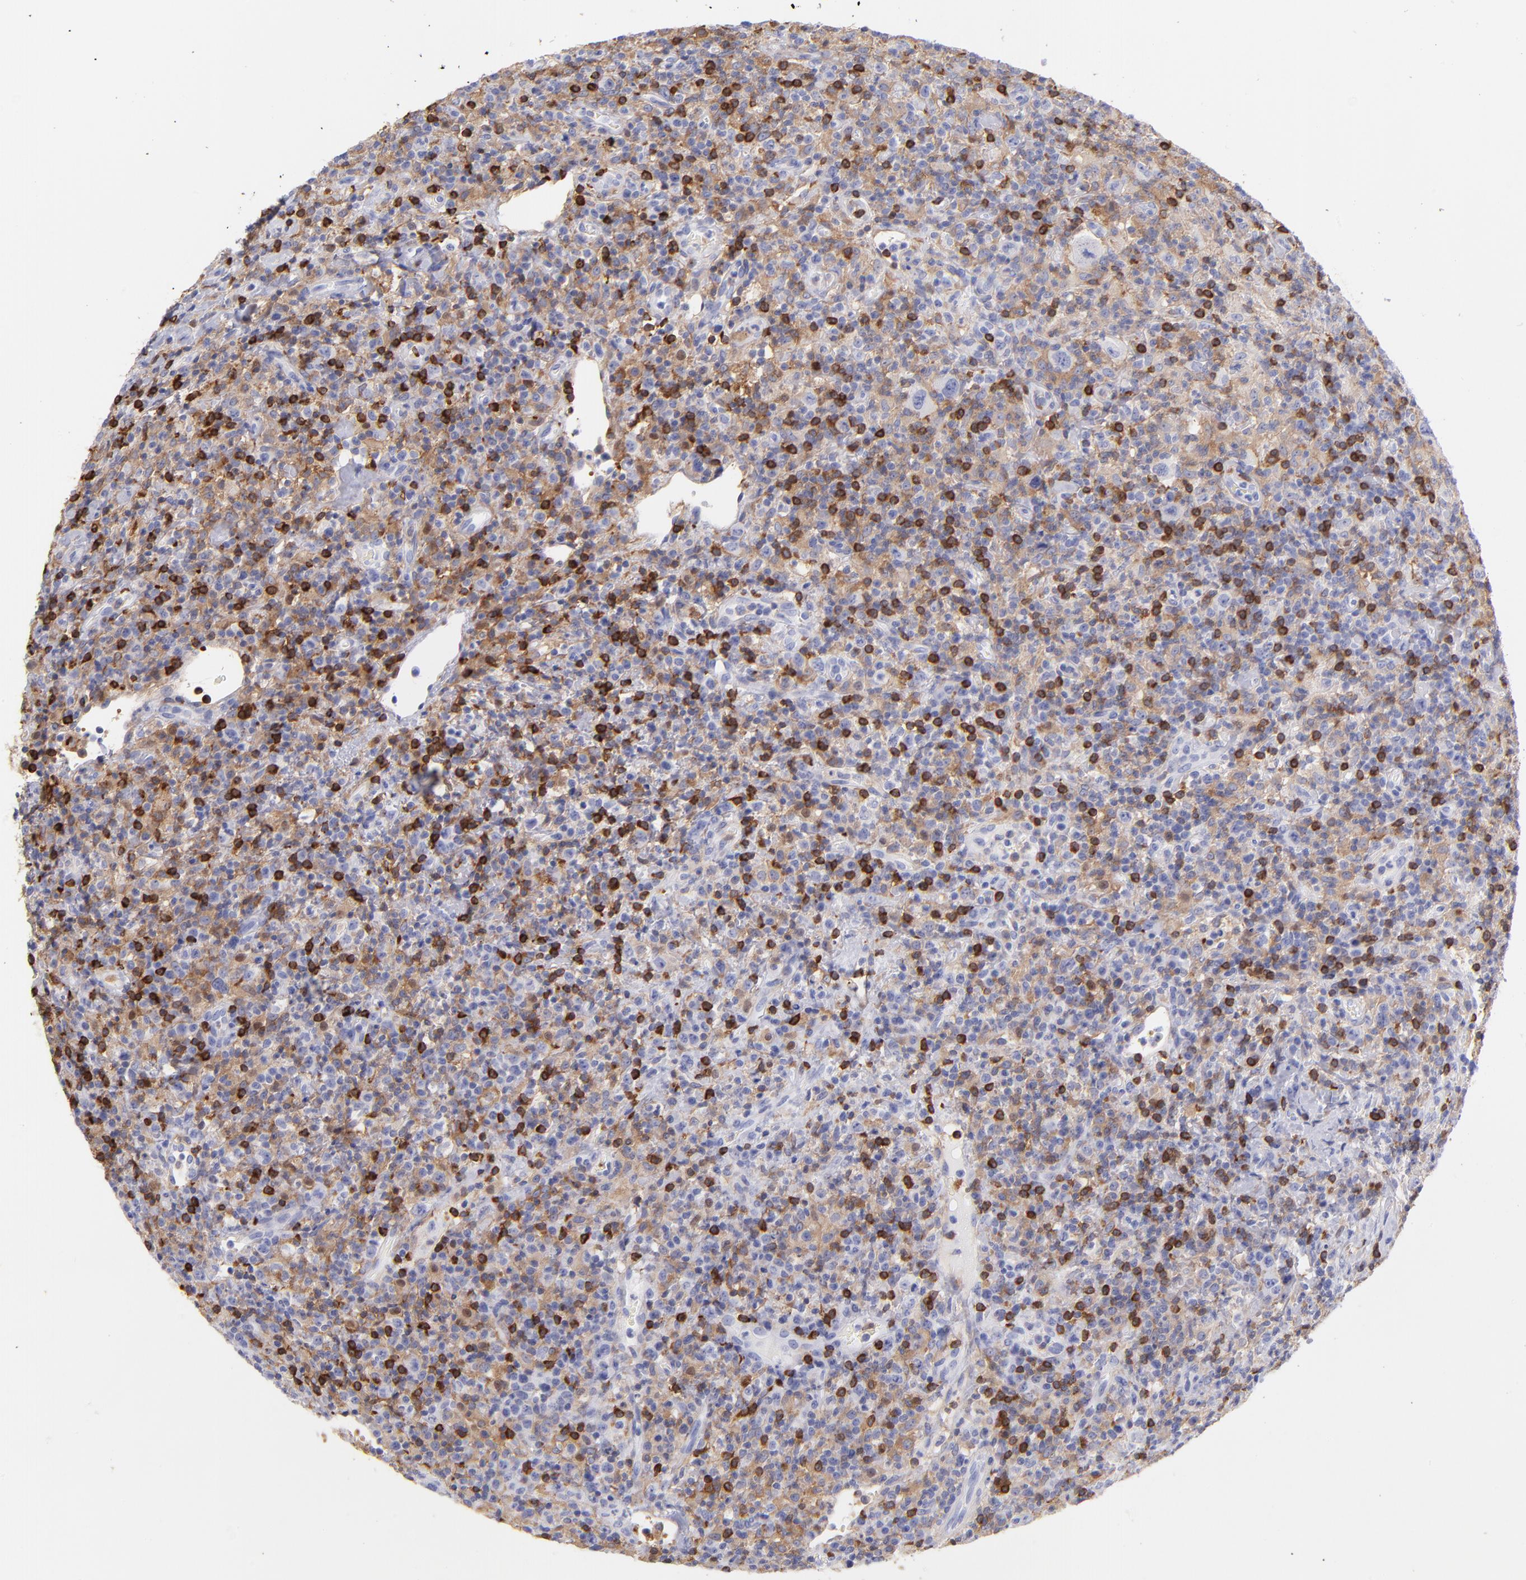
{"staining": {"intensity": "moderate", "quantity": "25%-75%", "location": "cytoplasmic/membranous"}, "tissue": "lymphoma", "cell_type": "Tumor cells", "image_type": "cancer", "snomed": [{"axis": "morphology", "description": "Hodgkin's disease, NOS"}, {"axis": "topography", "description": "Lymph node"}], "caption": "Immunohistochemical staining of human lymphoma exhibits medium levels of moderate cytoplasmic/membranous protein positivity in approximately 25%-75% of tumor cells.", "gene": "PRKCA", "patient": {"sex": "male", "age": 65}}